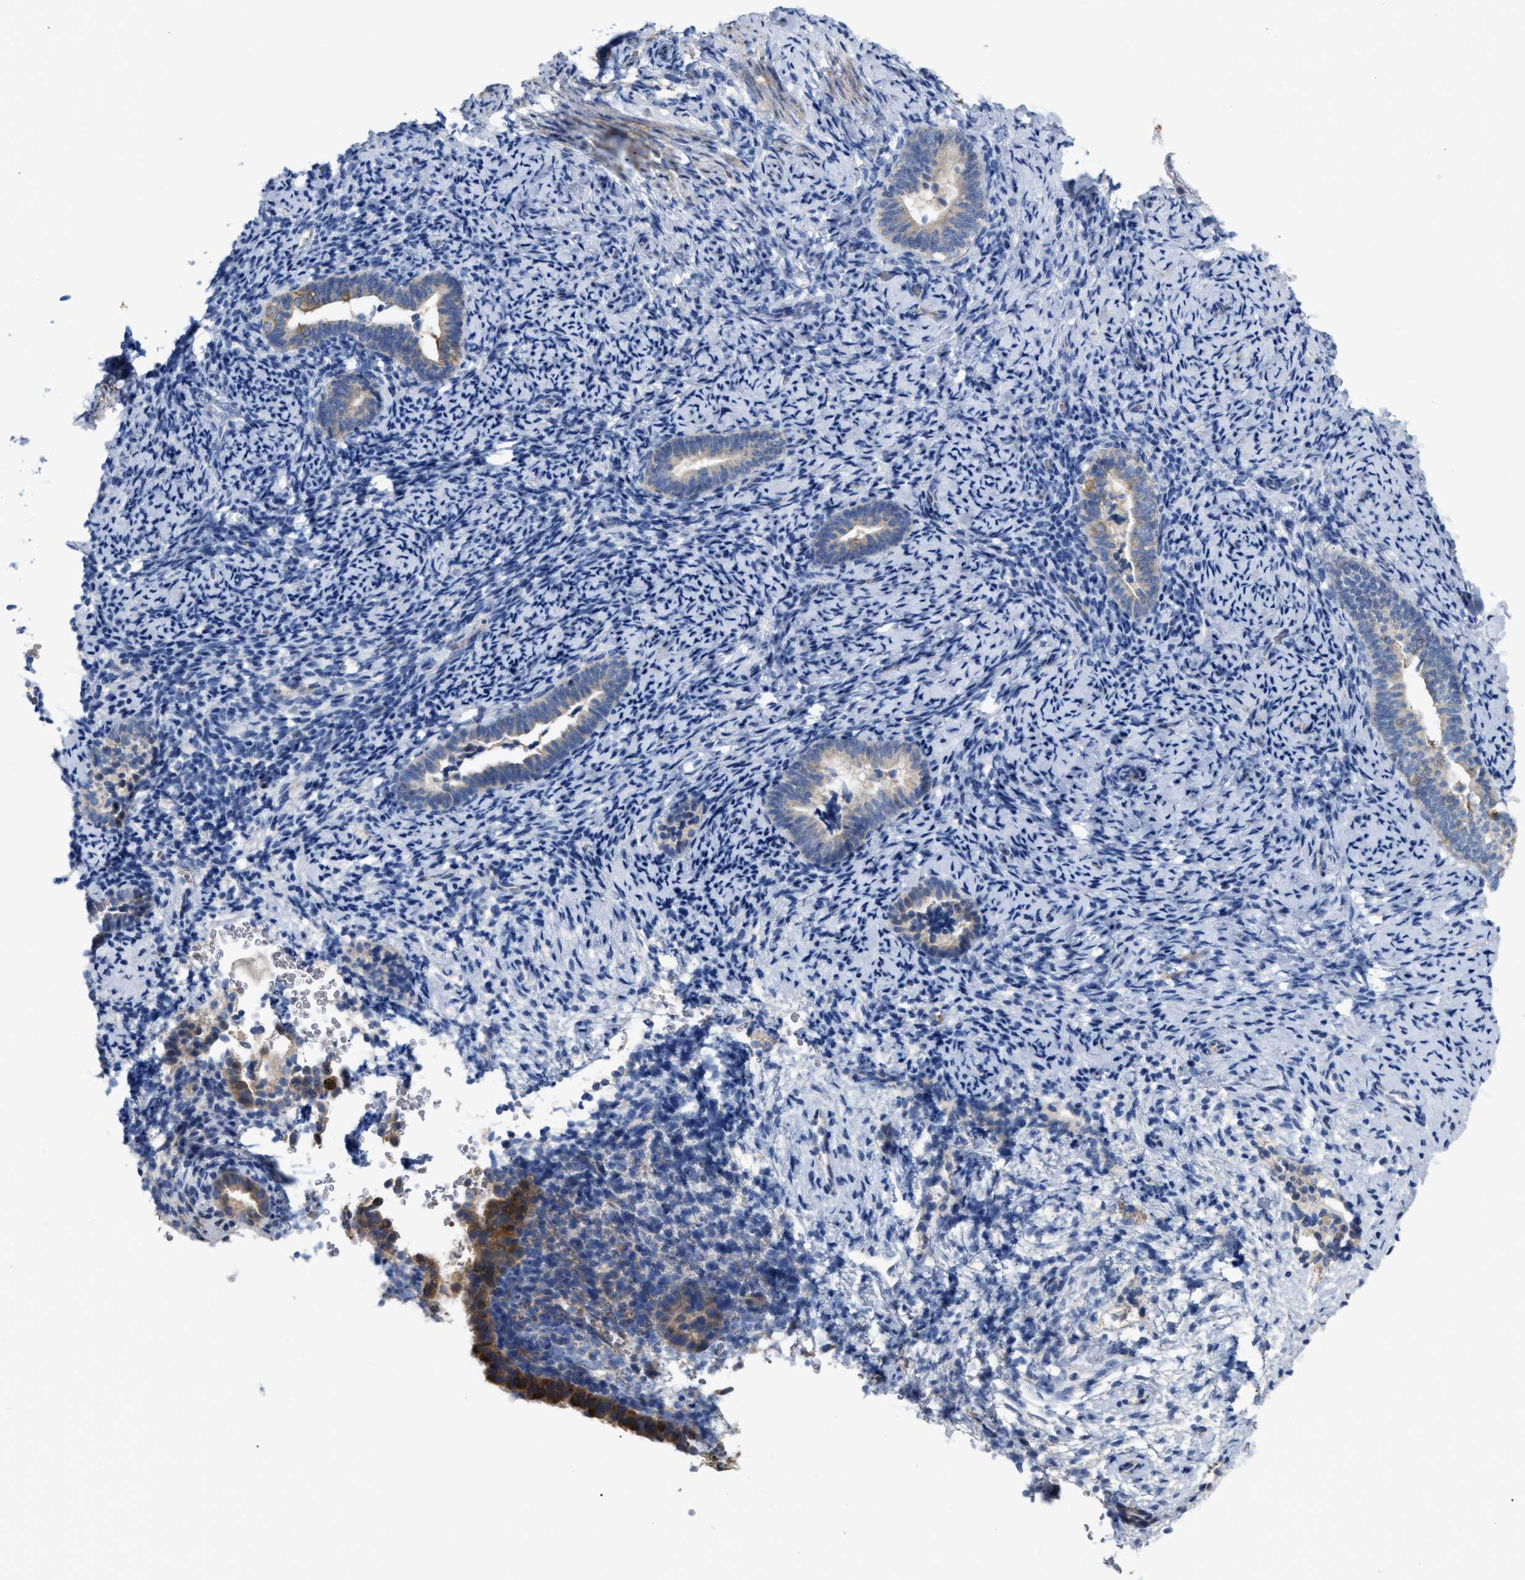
{"staining": {"intensity": "negative", "quantity": "none", "location": "none"}, "tissue": "endometrium", "cell_type": "Cells in endometrial stroma", "image_type": "normal", "snomed": [{"axis": "morphology", "description": "Normal tissue, NOS"}, {"axis": "topography", "description": "Endometrium"}], "caption": "This is an immunohistochemistry (IHC) photomicrograph of benign endometrium. There is no positivity in cells in endometrial stroma.", "gene": "DHX58", "patient": {"sex": "female", "age": 51}}